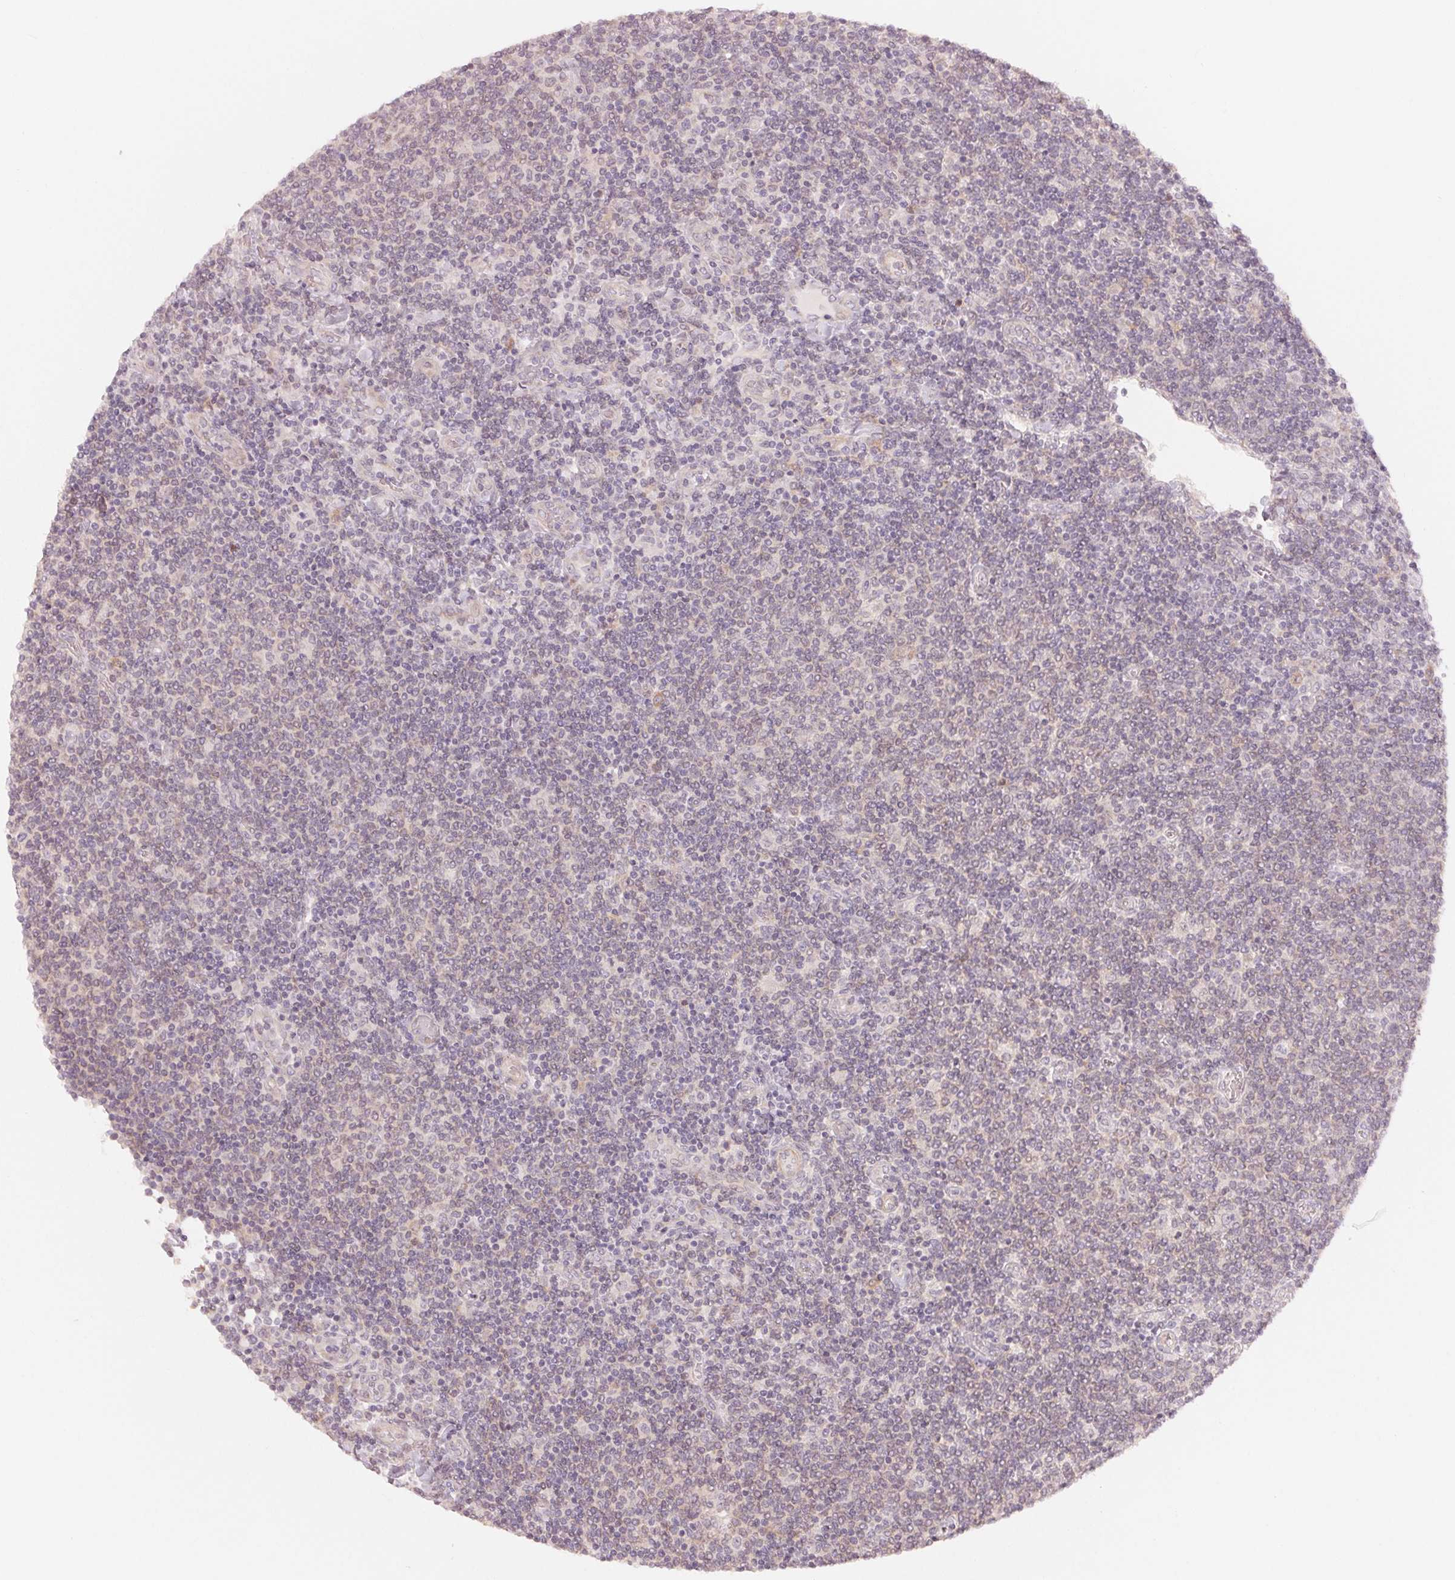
{"staining": {"intensity": "negative", "quantity": "none", "location": "none"}, "tissue": "lymphoma", "cell_type": "Tumor cells", "image_type": "cancer", "snomed": [{"axis": "morphology", "description": "Malignant lymphoma, non-Hodgkin's type, Low grade"}, {"axis": "topography", "description": "Lymph node"}], "caption": "The immunohistochemistry (IHC) micrograph has no significant expression in tumor cells of low-grade malignant lymphoma, non-Hodgkin's type tissue. (Stains: DAB immunohistochemistry with hematoxylin counter stain, Microscopy: brightfield microscopy at high magnification).", "gene": "DENND2C", "patient": {"sex": "male", "age": 52}}